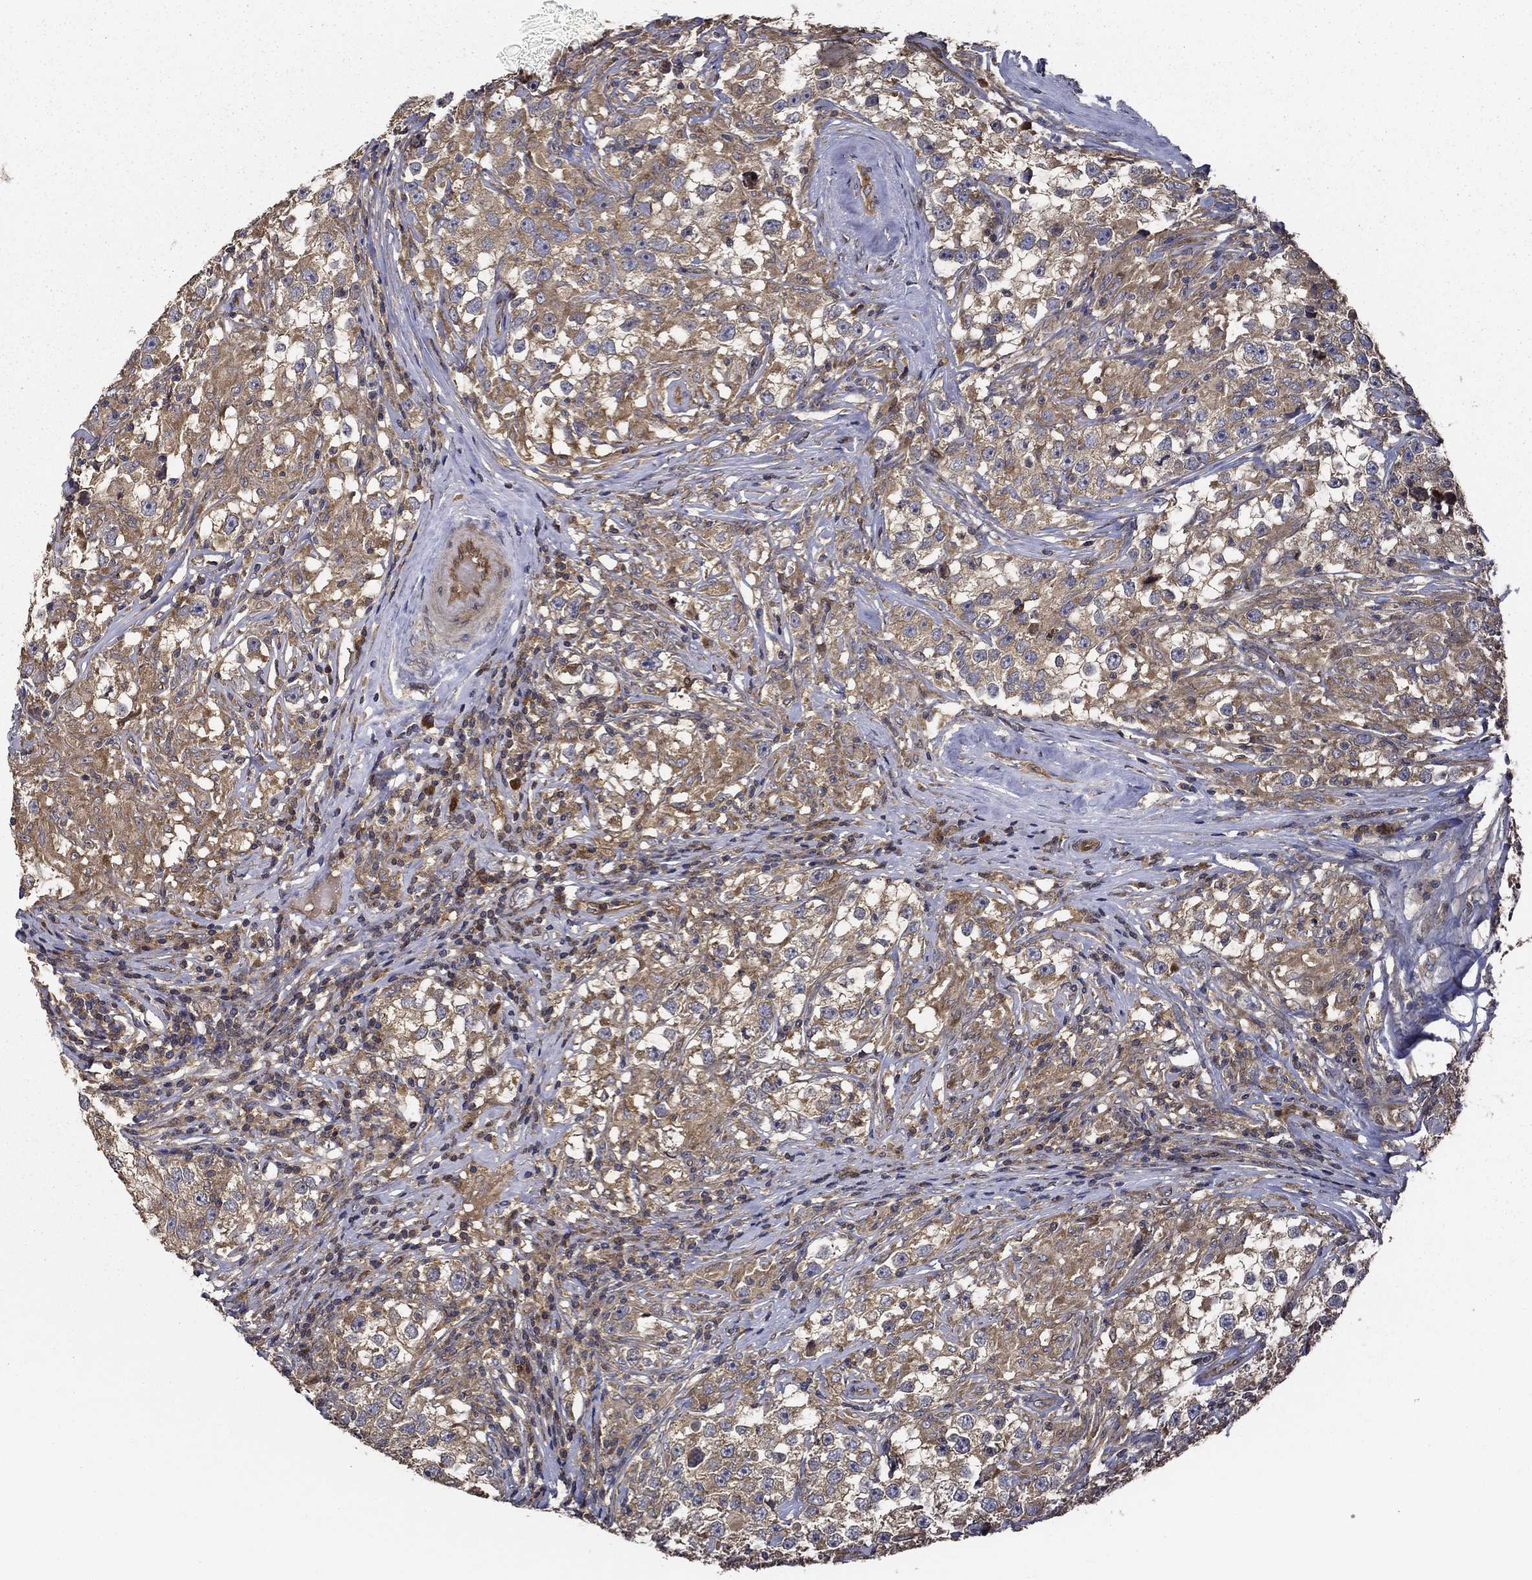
{"staining": {"intensity": "moderate", "quantity": "25%-75%", "location": "cytoplasmic/membranous"}, "tissue": "testis cancer", "cell_type": "Tumor cells", "image_type": "cancer", "snomed": [{"axis": "morphology", "description": "Seminoma, NOS"}, {"axis": "topography", "description": "Testis"}], "caption": "Approximately 25%-75% of tumor cells in testis cancer reveal moderate cytoplasmic/membranous protein staining as visualized by brown immunohistochemical staining.", "gene": "BABAM2", "patient": {"sex": "male", "age": 46}}